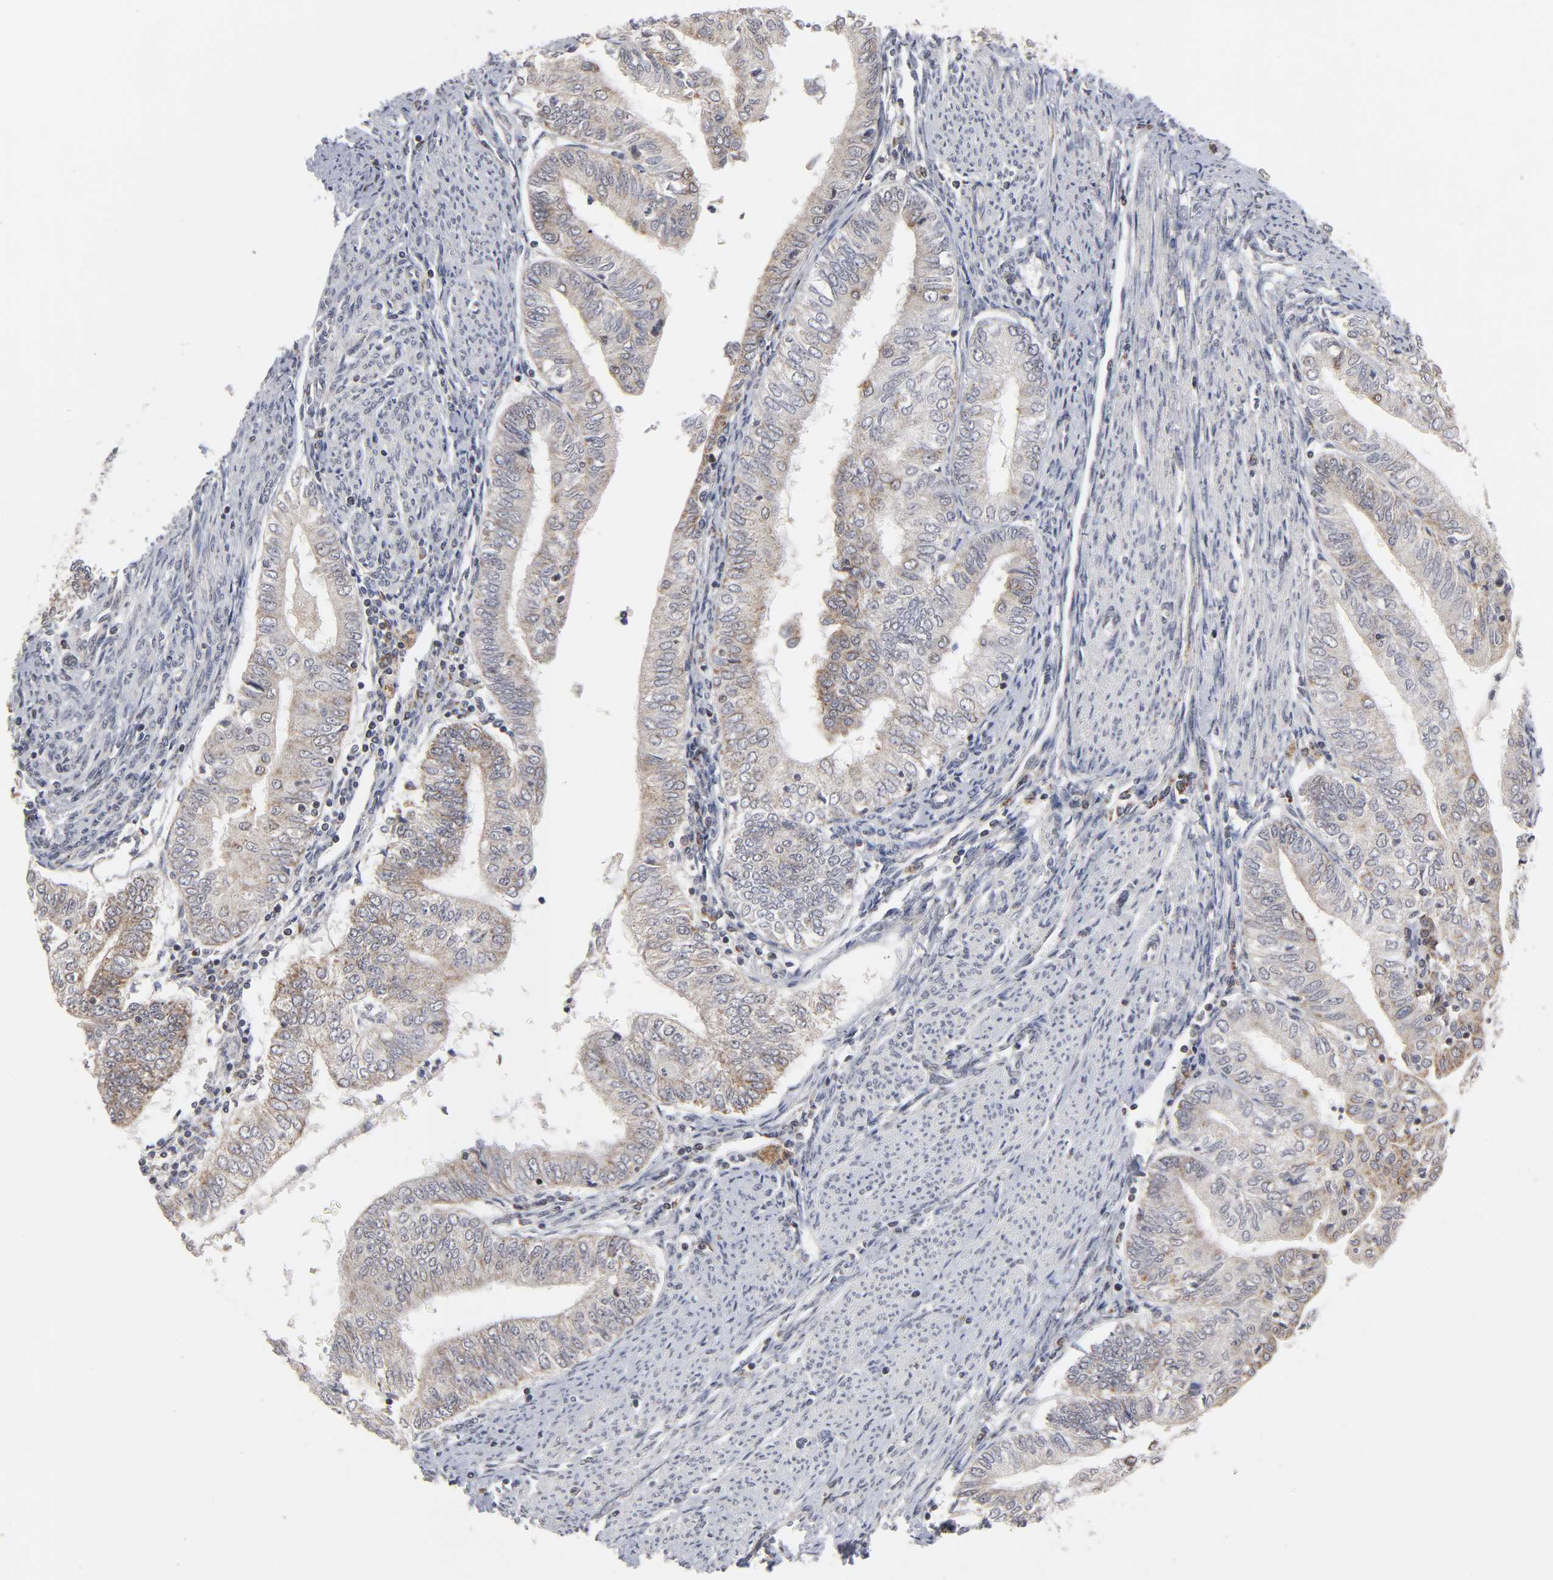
{"staining": {"intensity": "moderate", "quantity": ">75%", "location": "cytoplasmic/membranous"}, "tissue": "endometrial cancer", "cell_type": "Tumor cells", "image_type": "cancer", "snomed": [{"axis": "morphology", "description": "Adenocarcinoma, NOS"}, {"axis": "topography", "description": "Endometrium"}], "caption": "Adenocarcinoma (endometrial) stained with DAB IHC displays medium levels of moderate cytoplasmic/membranous expression in approximately >75% of tumor cells. (brown staining indicates protein expression, while blue staining denotes nuclei).", "gene": "AUH", "patient": {"sex": "female", "age": 66}}